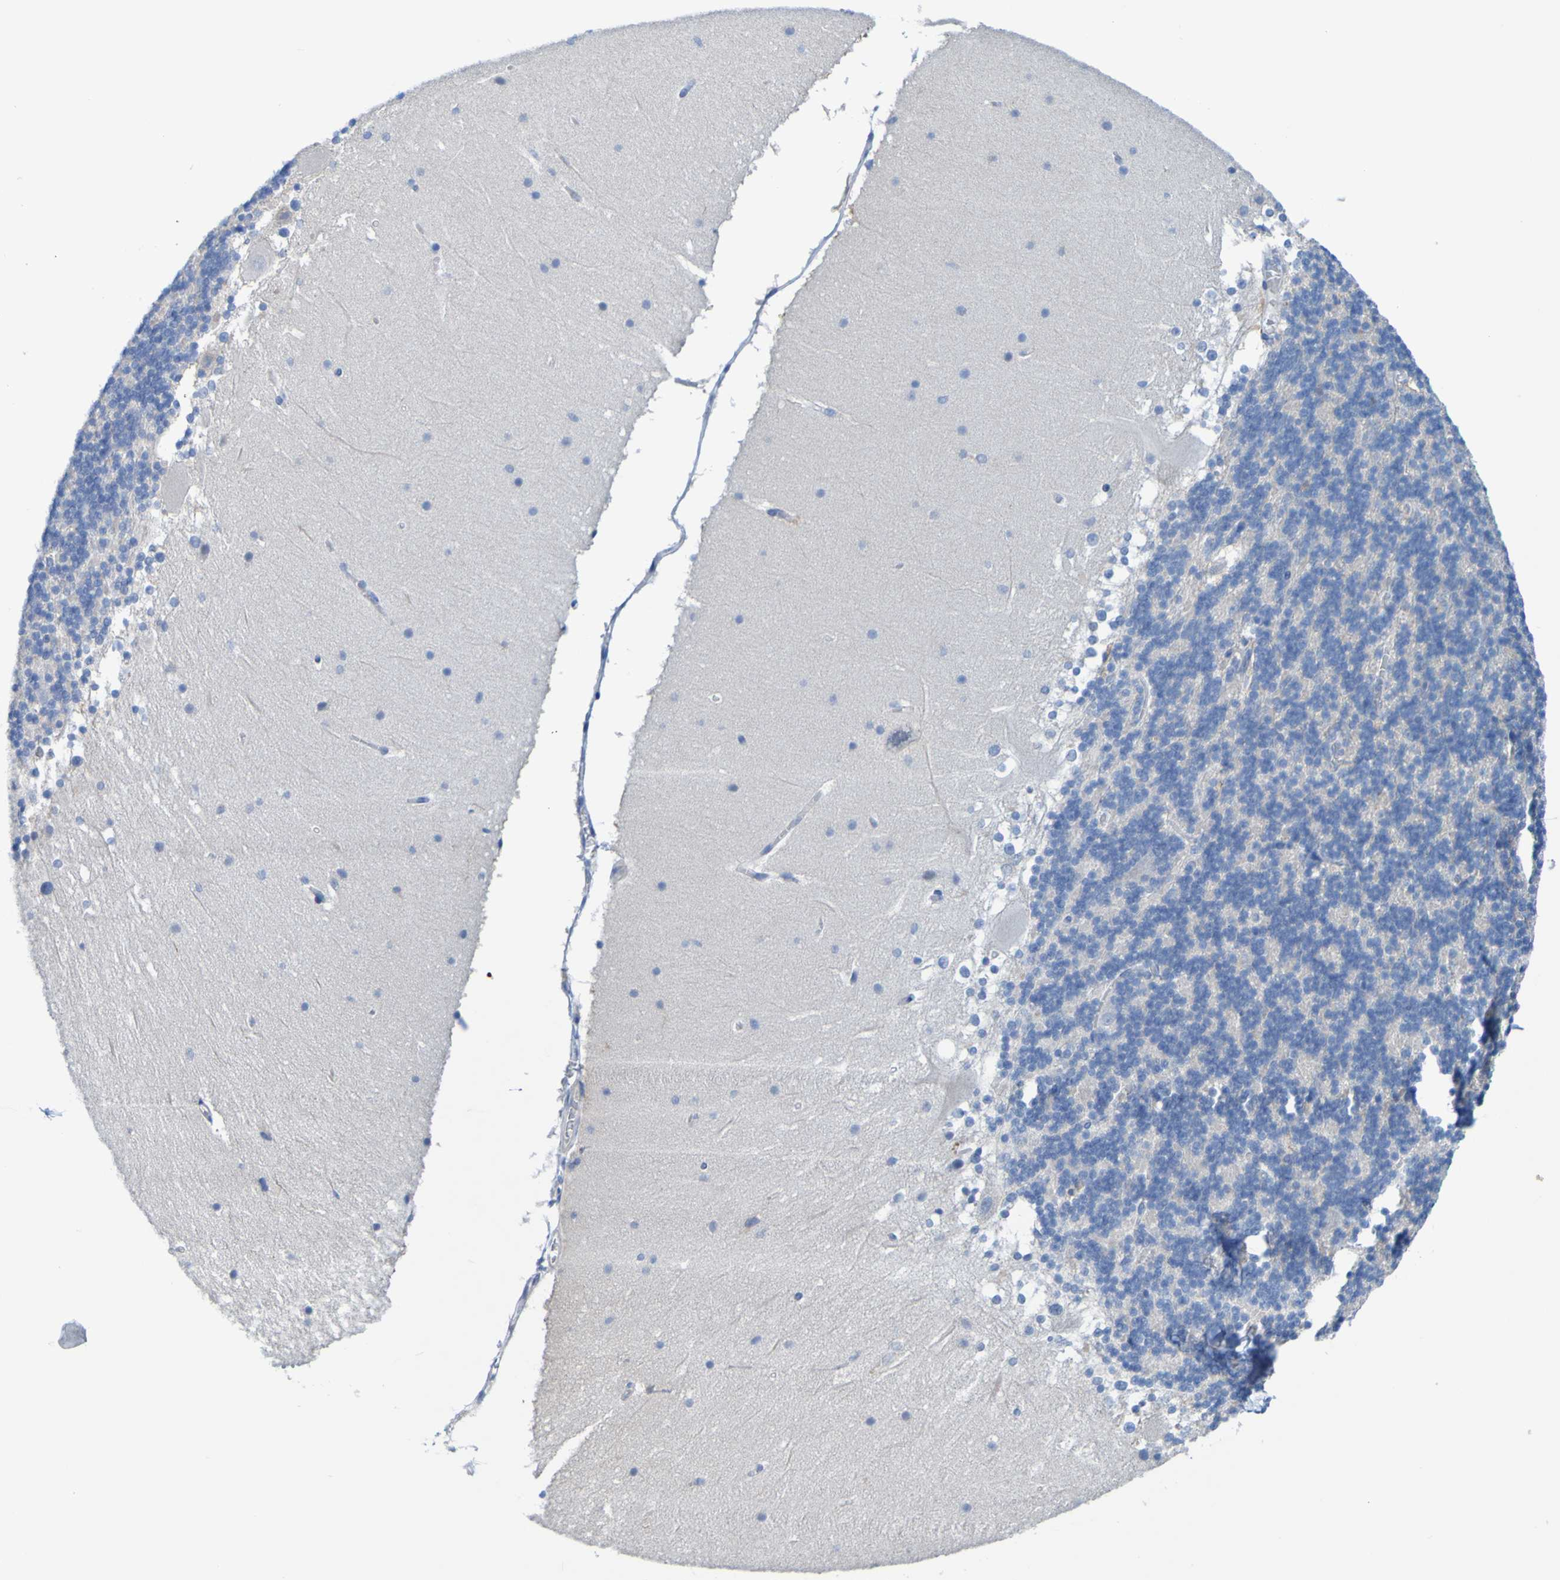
{"staining": {"intensity": "negative", "quantity": "none", "location": "none"}, "tissue": "cerebellum", "cell_type": "Cells in granular layer", "image_type": "normal", "snomed": [{"axis": "morphology", "description": "Normal tissue, NOS"}, {"axis": "topography", "description": "Cerebellum"}], "caption": "High power microscopy micrograph of an IHC image of unremarkable cerebellum, revealing no significant expression in cells in granular layer.", "gene": "ACMSD", "patient": {"sex": "female", "age": 19}}